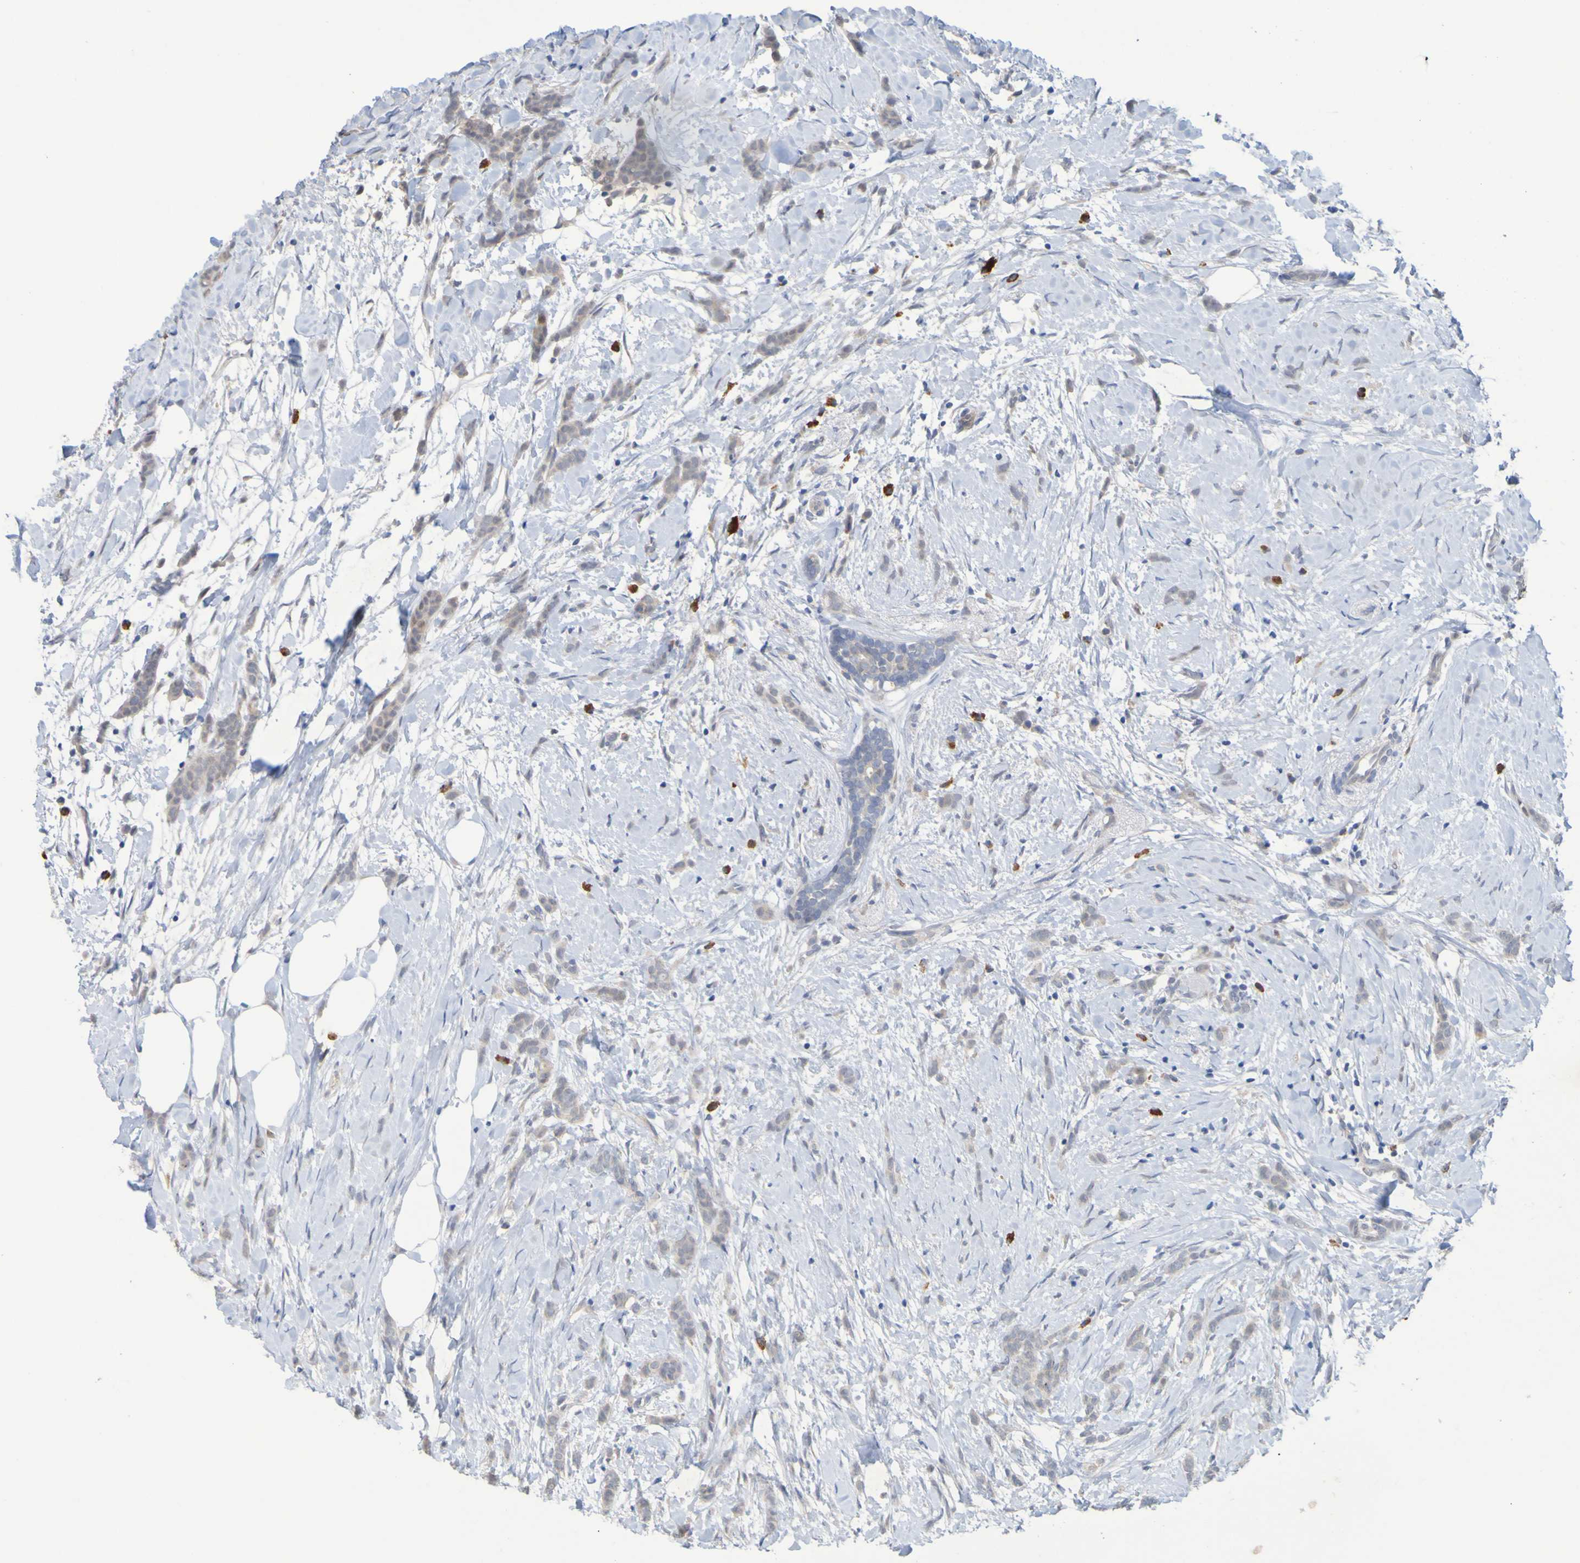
{"staining": {"intensity": "weak", "quantity": ">75%", "location": "cytoplasmic/membranous"}, "tissue": "breast cancer", "cell_type": "Tumor cells", "image_type": "cancer", "snomed": [{"axis": "morphology", "description": "Lobular carcinoma, in situ"}, {"axis": "morphology", "description": "Lobular carcinoma"}, {"axis": "topography", "description": "Breast"}], "caption": "This image demonstrates IHC staining of human lobular carcinoma in situ (breast), with low weak cytoplasmic/membranous expression in about >75% of tumor cells.", "gene": "LILRB5", "patient": {"sex": "female", "age": 41}}